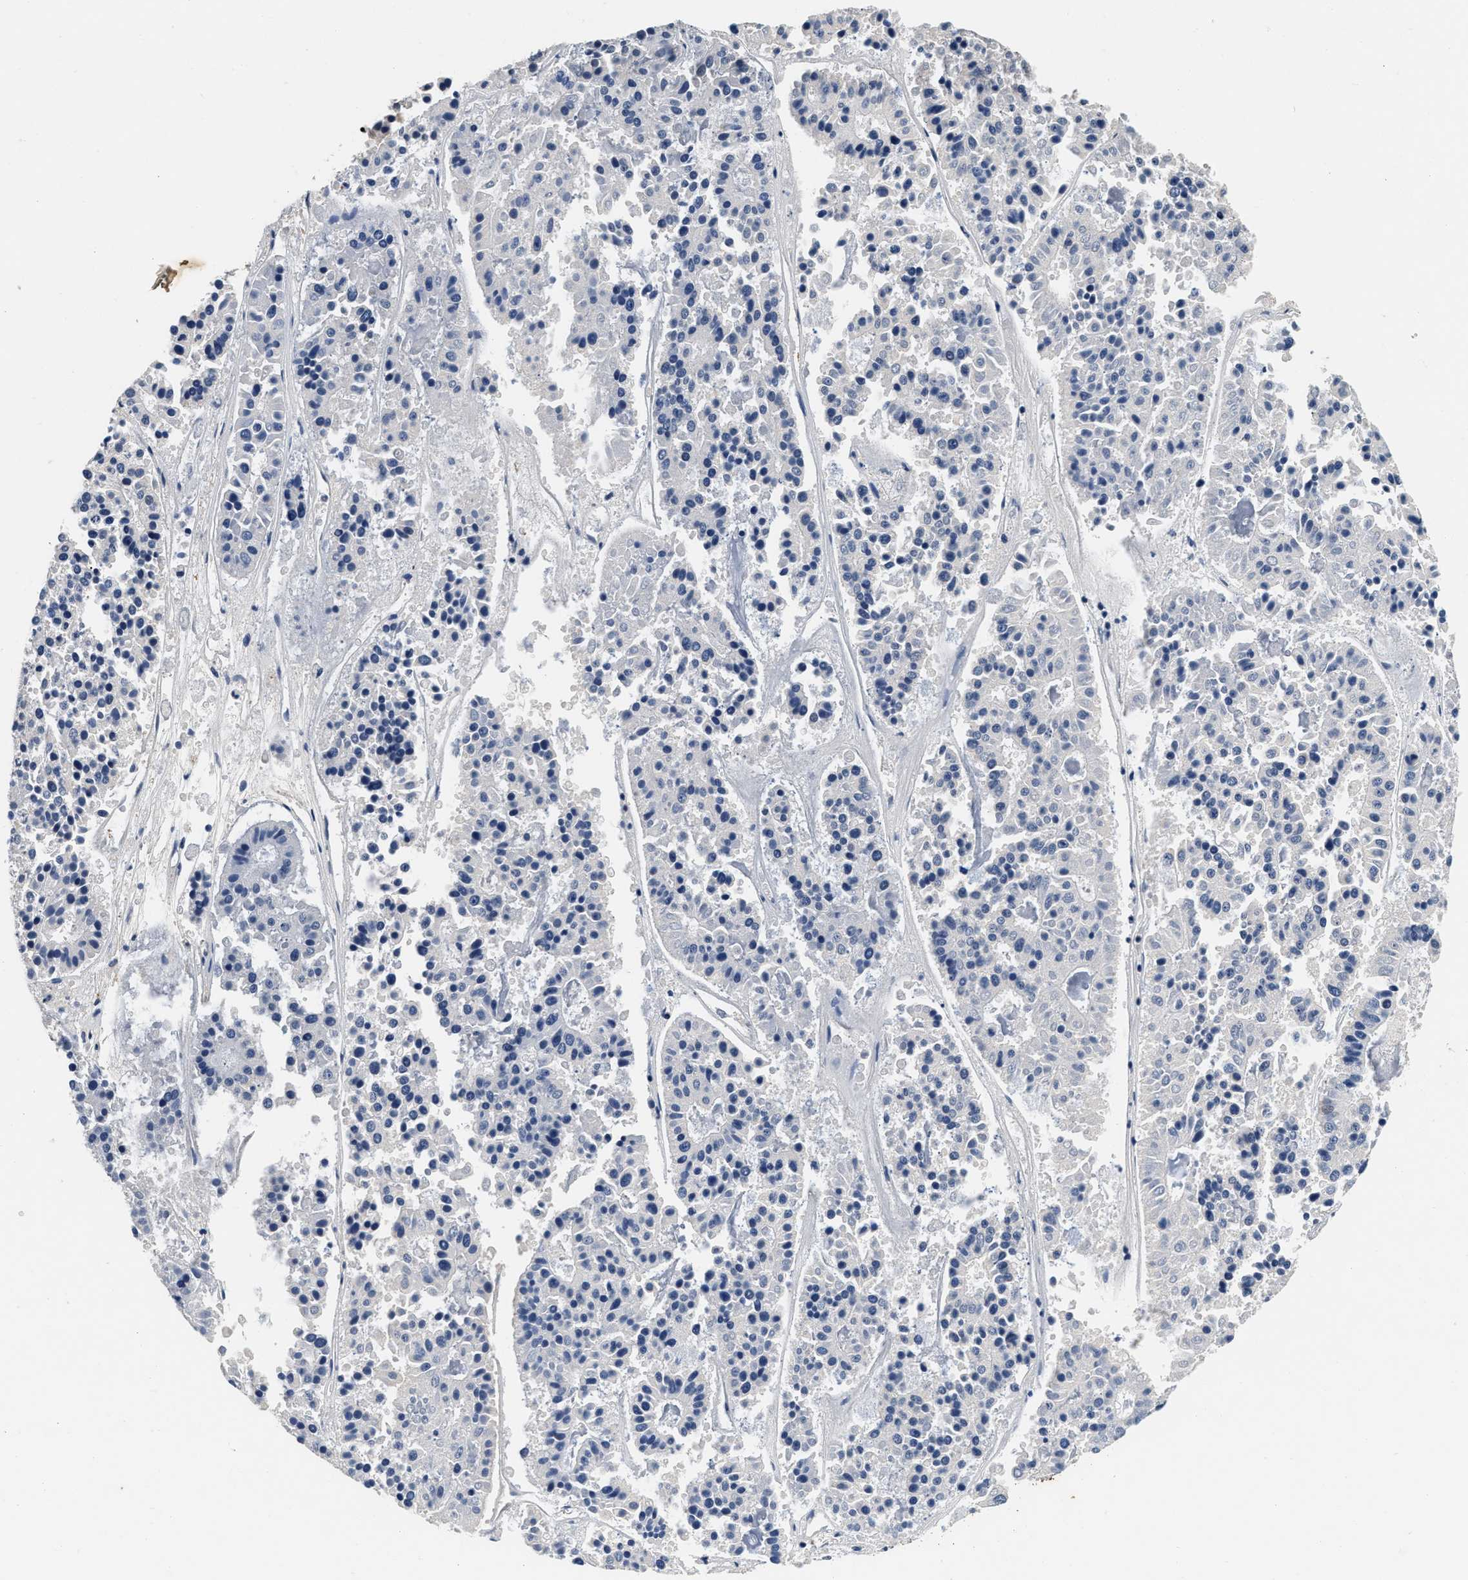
{"staining": {"intensity": "negative", "quantity": "none", "location": "none"}, "tissue": "pancreatic cancer", "cell_type": "Tumor cells", "image_type": "cancer", "snomed": [{"axis": "morphology", "description": "Adenocarcinoma, NOS"}, {"axis": "topography", "description": "Pancreas"}], "caption": "Tumor cells are negative for brown protein staining in pancreatic cancer (adenocarcinoma).", "gene": "ABCG8", "patient": {"sex": "male", "age": 50}}